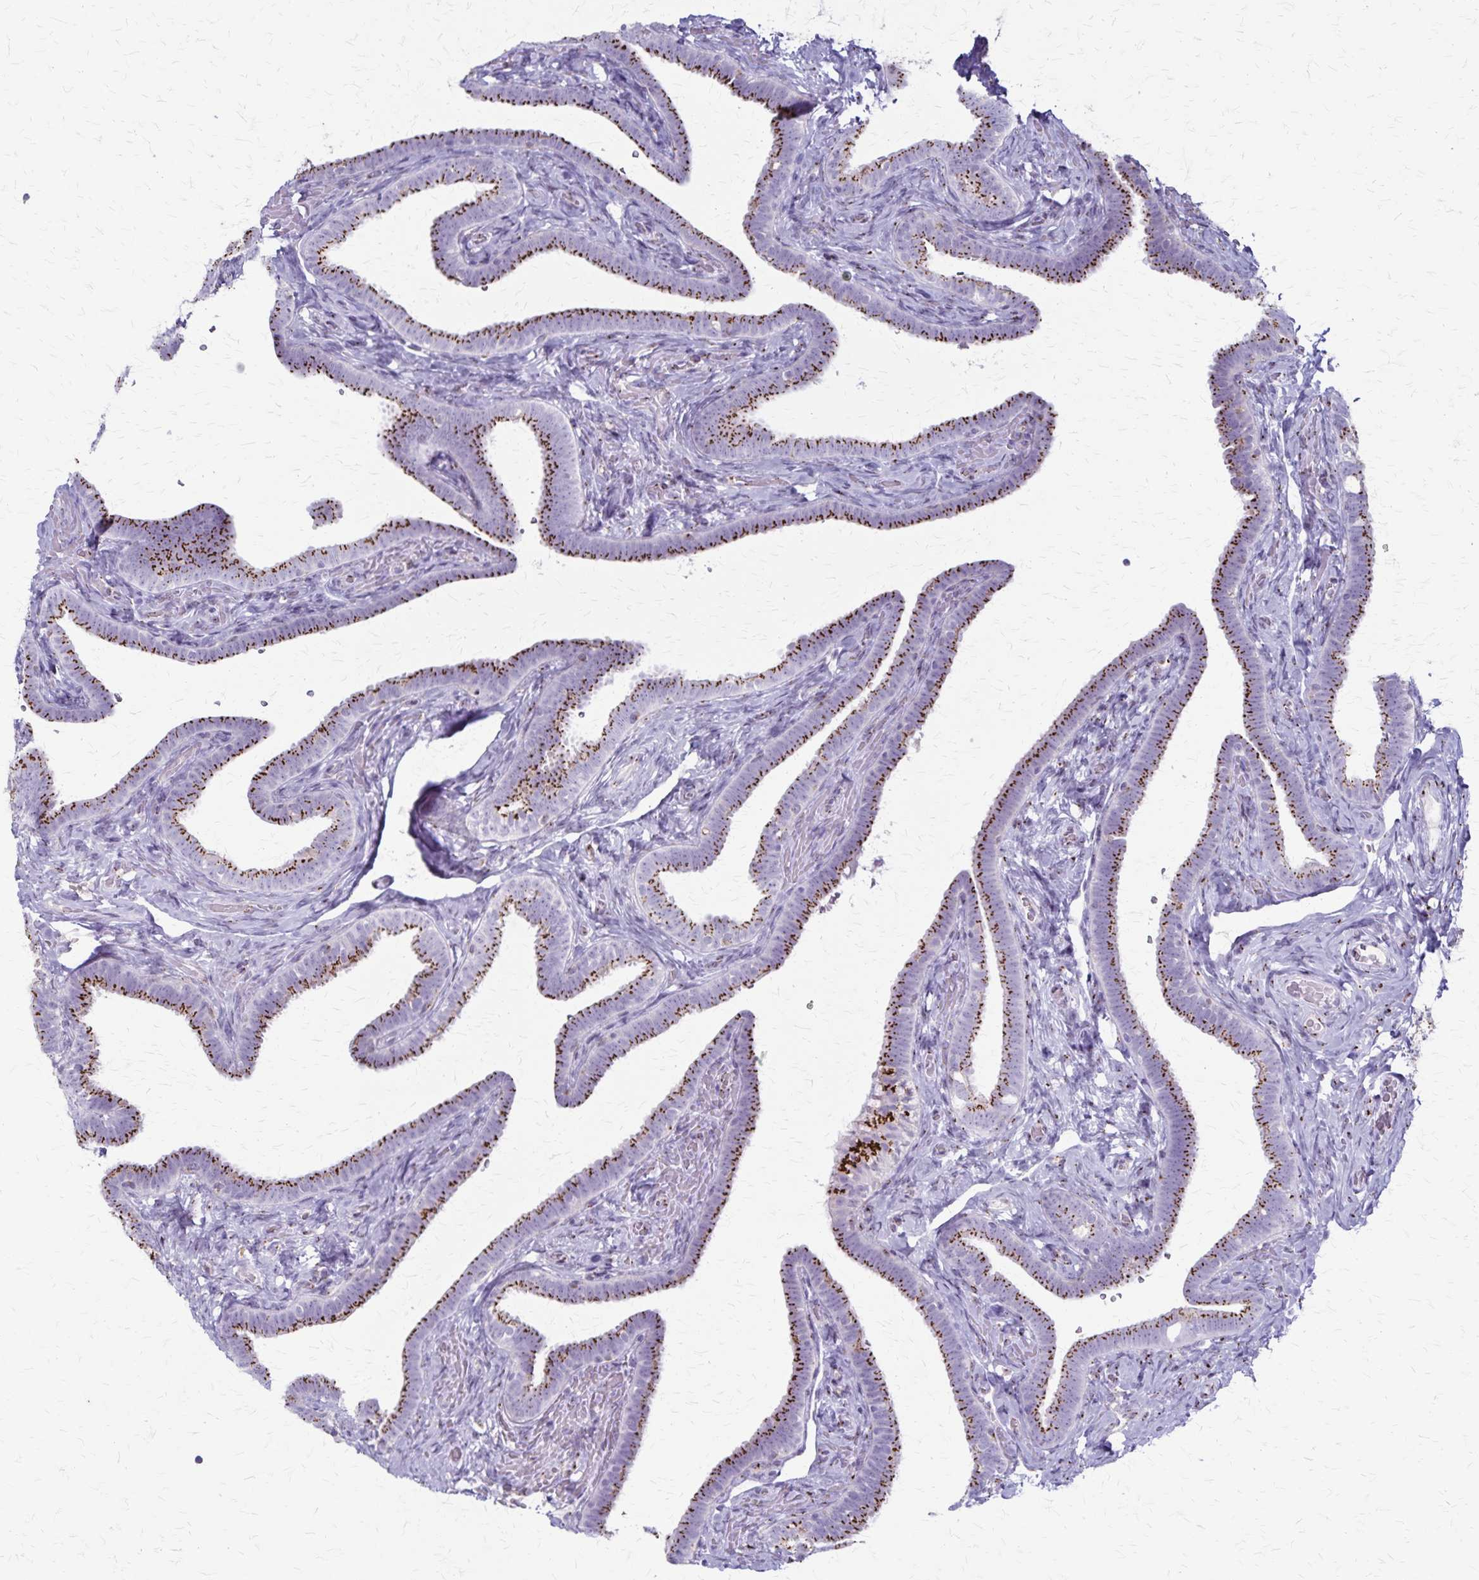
{"staining": {"intensity": "strong", "quantity": "25%-75%", "location": "cytoplasmic/membranous"}, "tissue": "fallopian tube", "cell_type": "Glandular cells", "image_type": "normal", "snomed": [{"axis": "morphology", "description": "Normal tissue, NOS"}, {"axis": "topography", "description": "Fallopian tube"}], "caption": "Immunohistochemical staining of unremarkable human fallopian tube exhibits strong cytoplasmic/membranous protein expression in about 25%-75% of glandular cells.", "gene": "MCFD2", "patient": {"sex": "female", "age": 69}}